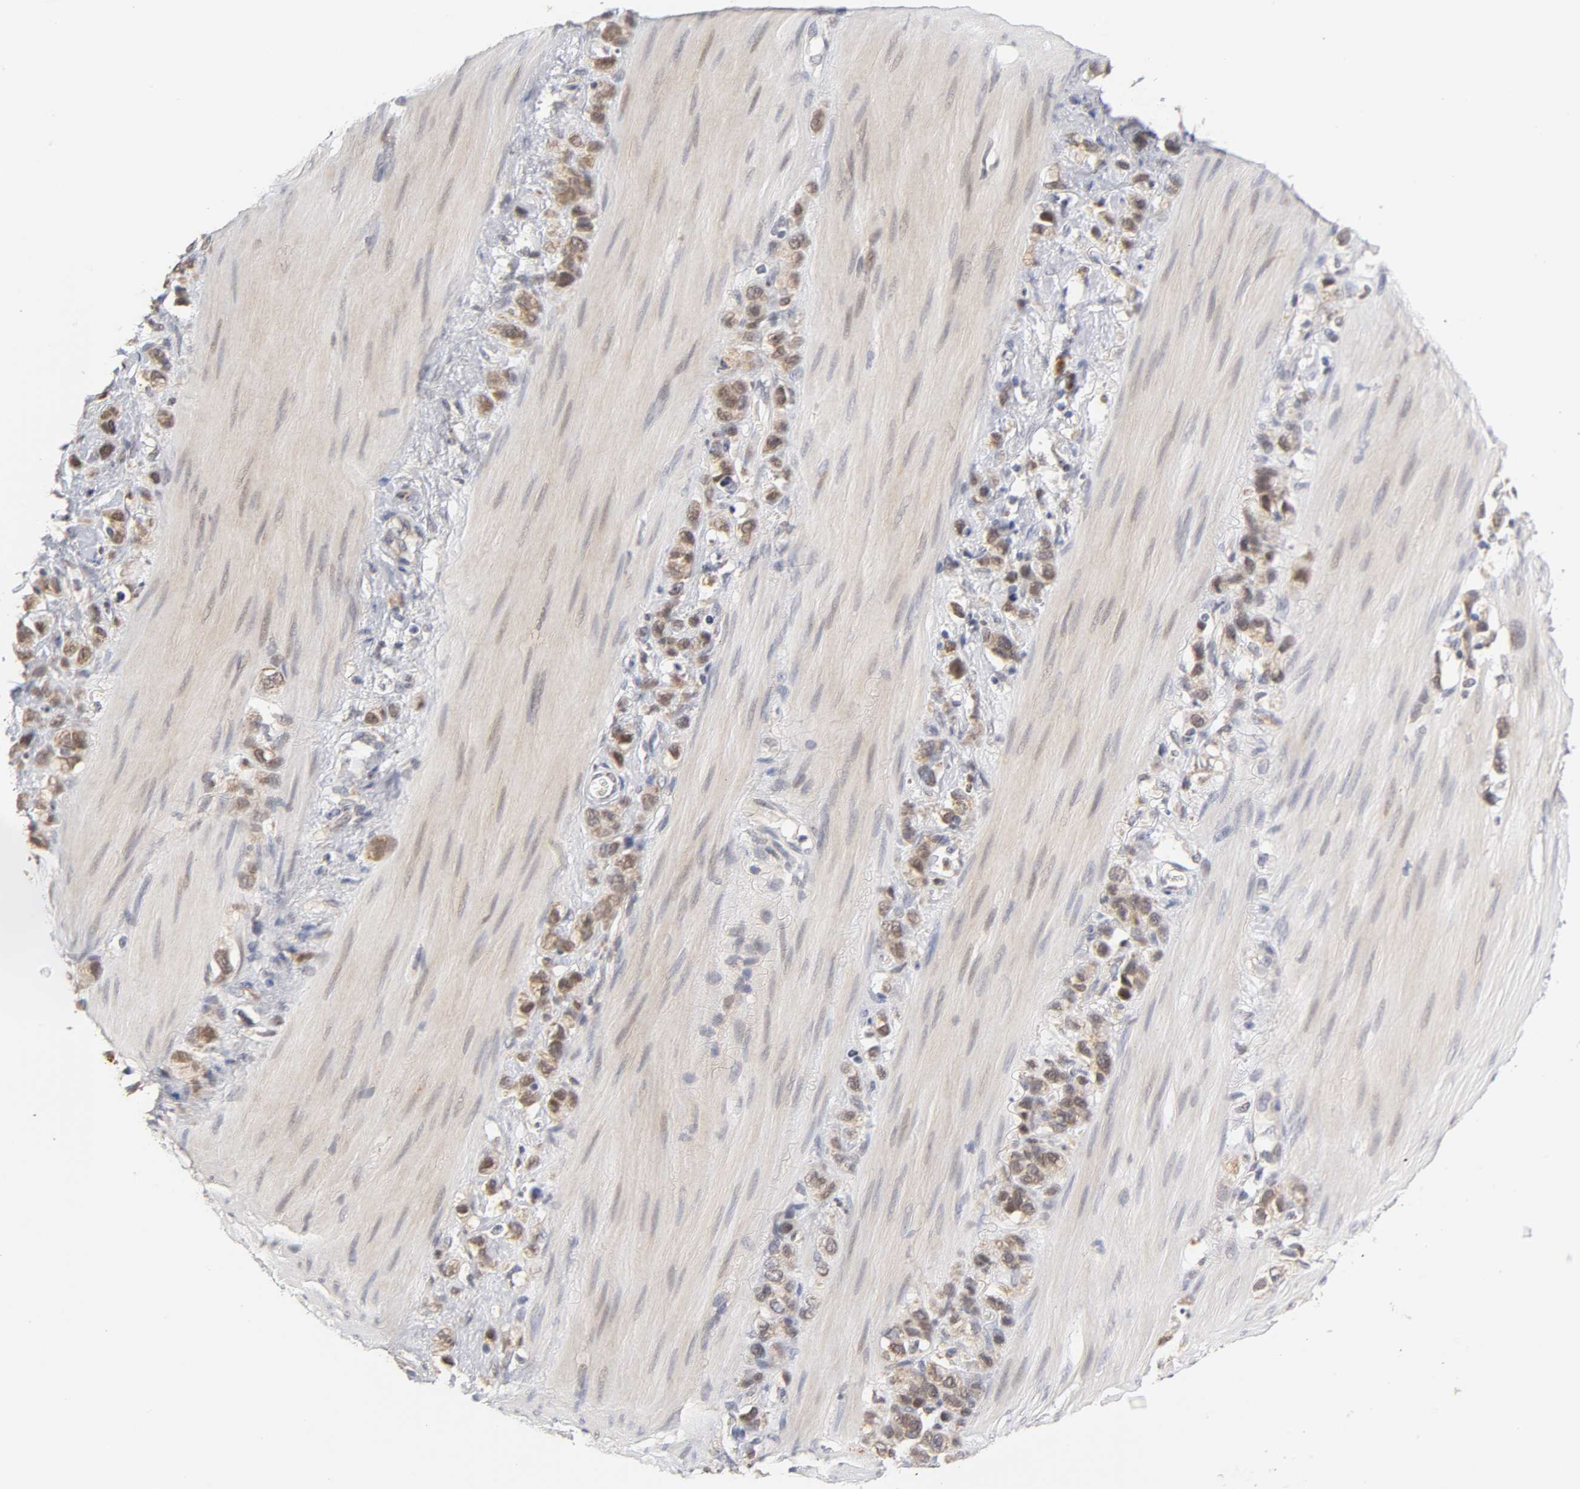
{"staining": {"intensity": "moderate", "quantity": ">75%", "location": "cytoplasmic/membranous,nuclear"}, "tissue": "stomach cancer", "cell_type": "Tumor cells", "image_type": "cancer", "snomed": [{"axis": "morphology", "description": "Normal tissue, NOS"}, {"axis": "morphology", "description": "Adenocarcinoma, NOS"}, {"axis": "morphology", "description": "Adenocarcinoma, High grade"}, {"axis": "topography", "description": "Stomach, upper"}, {"axis": "topography", "description": "Stomach"}], "caption": "Stomach high-grade adenocarcinoma tissue exhibits moderate cytoplasmic/membranous and nuclear expression in approximately >75% of tumor cells", "gene": "GSTZ1", "patient": {"sex": "female", "age": 65}}